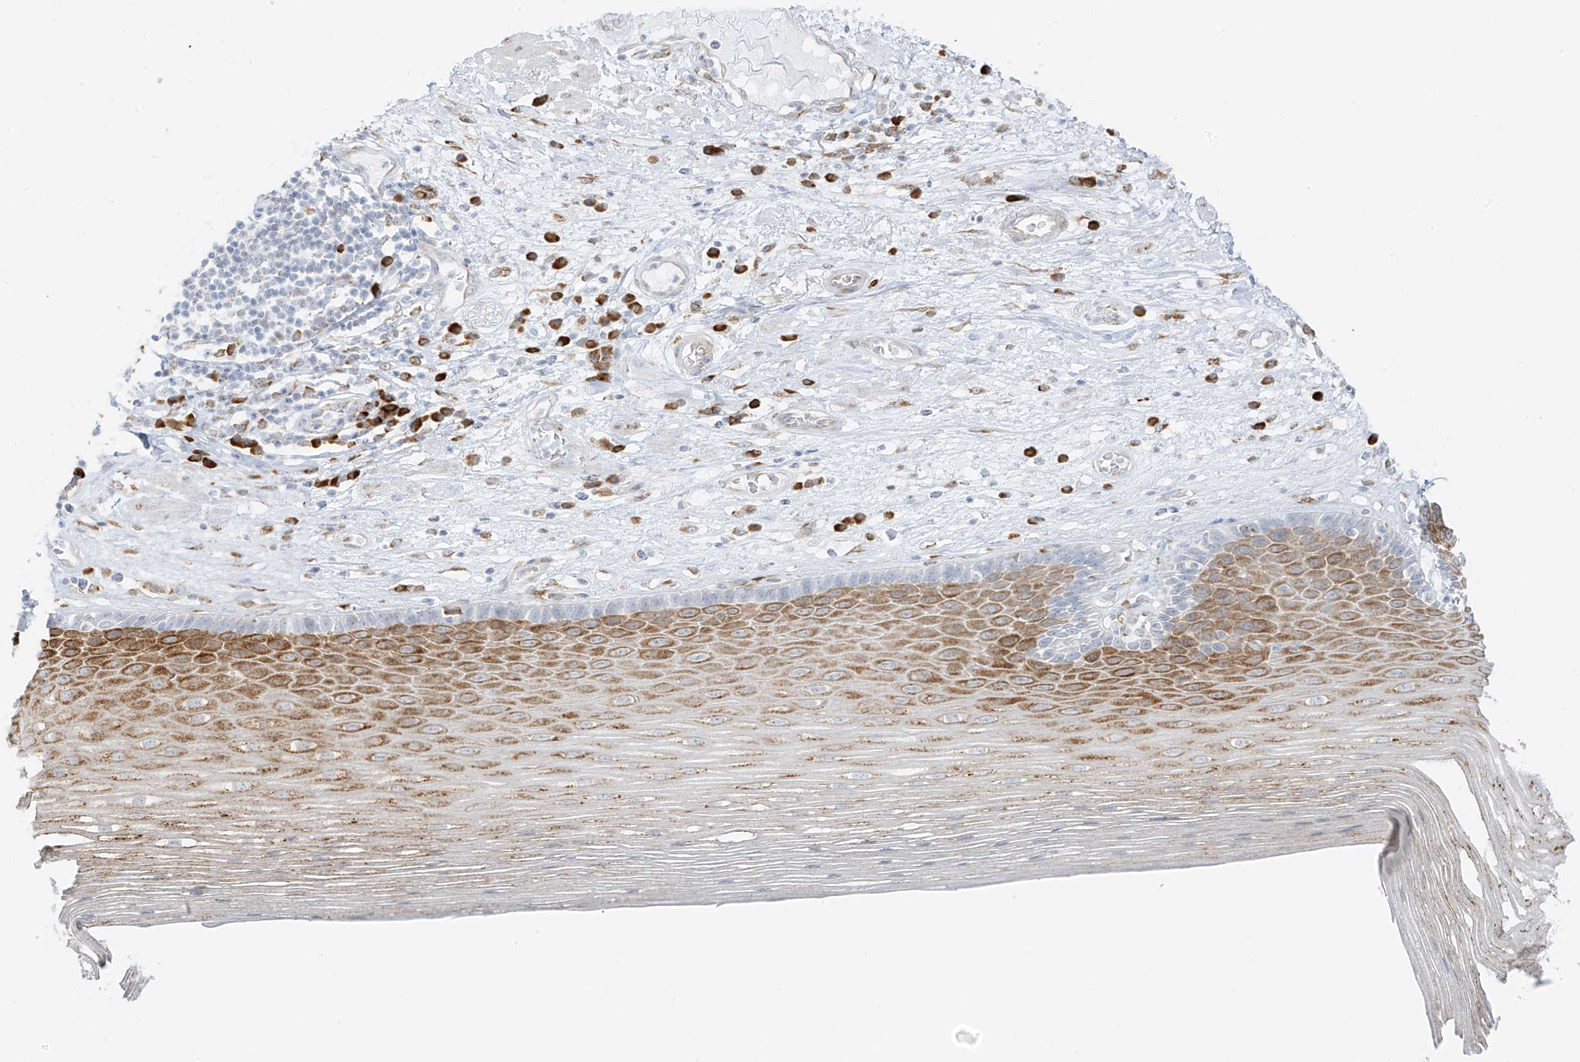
{"staining": {"intensity": "strong", "quantity": "25%-75%", "location": "cytoplasmic/membranous"}, "tissue": "esophagus", "cell_type": "Squamous epithelial cells", "image_type": "normal", "snomed": [{"axis": "morphology", "description": "Normal tissue, NOS"}, {"axis": "topography", "description": "Esophagus"}], "caption": "Immunohistochemical staining of normal esophagus demonstrates strong cytoplasmic/membranous protein expression in about 25%-75% of squamous epithelial cells. (DAB (3,3'-diaminobenzidine) IHC with brightfield microscopy, high magnification).", "gene": "LRRC59", "patient": {"sex": "male", "age": 62}}